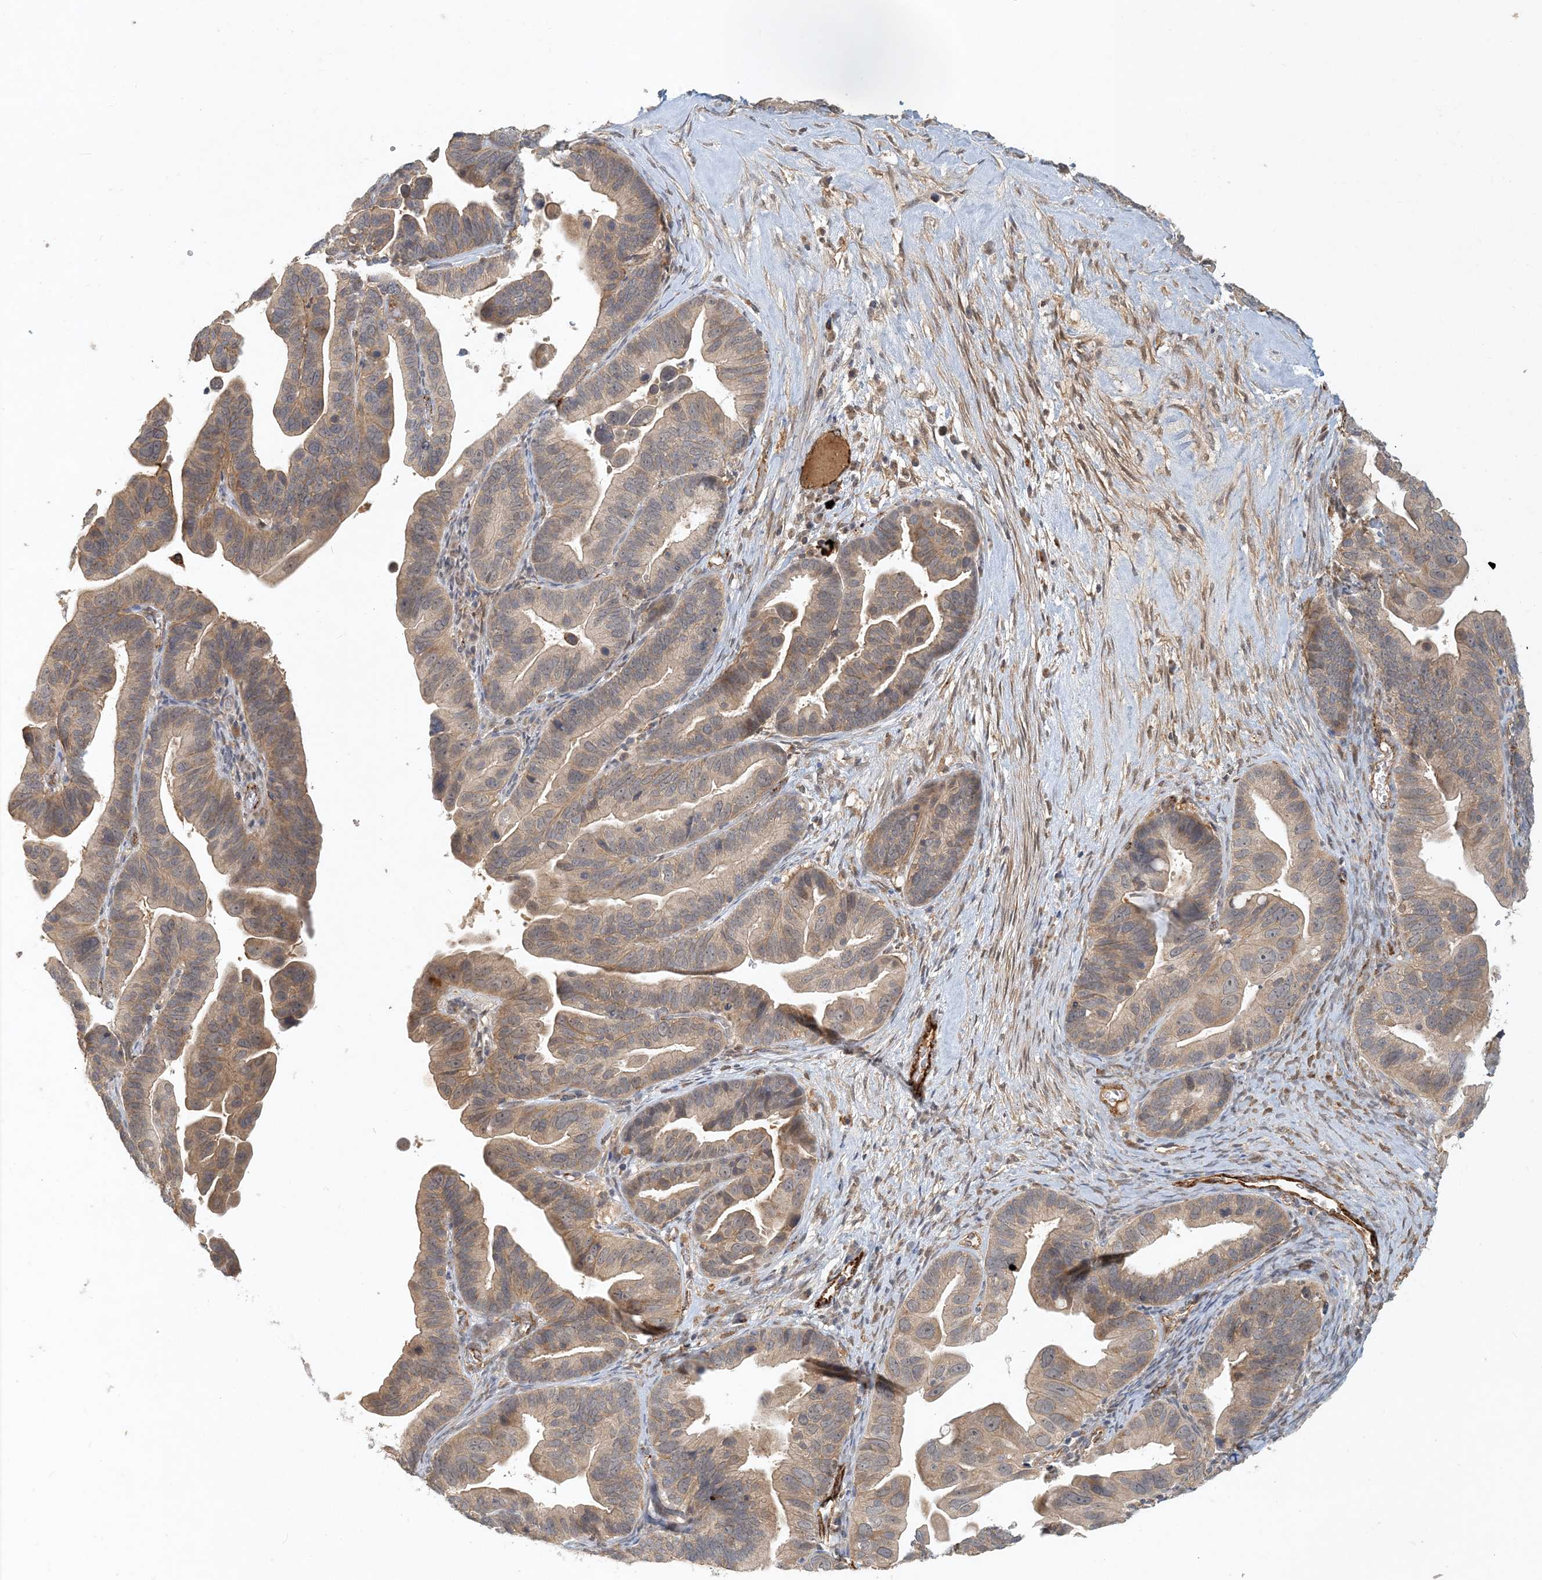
{"staining": {"intensity": "weak", "quantity": ">75%", "location": "cytoplasmic/membranous"}, "tissue": "ovarian cancer", "cell_type": "Tumor cells", "image_type": "cancer", "snomed": [{"axis": "morphology", "description": "Cystadenocarcinoma, serous, NOS"}, {"axis": "topography", "description": "Ovary"}], "caption": "Brown immunohistochemical staining in human ovarian cancer (serous cystadenocarcinoma) demonstrates weak cytoplasmic/membranous positivity in about >75% of tumor cells.", "gene": "ZBTB3", "patient": {"sex": "female", "age": 56}}